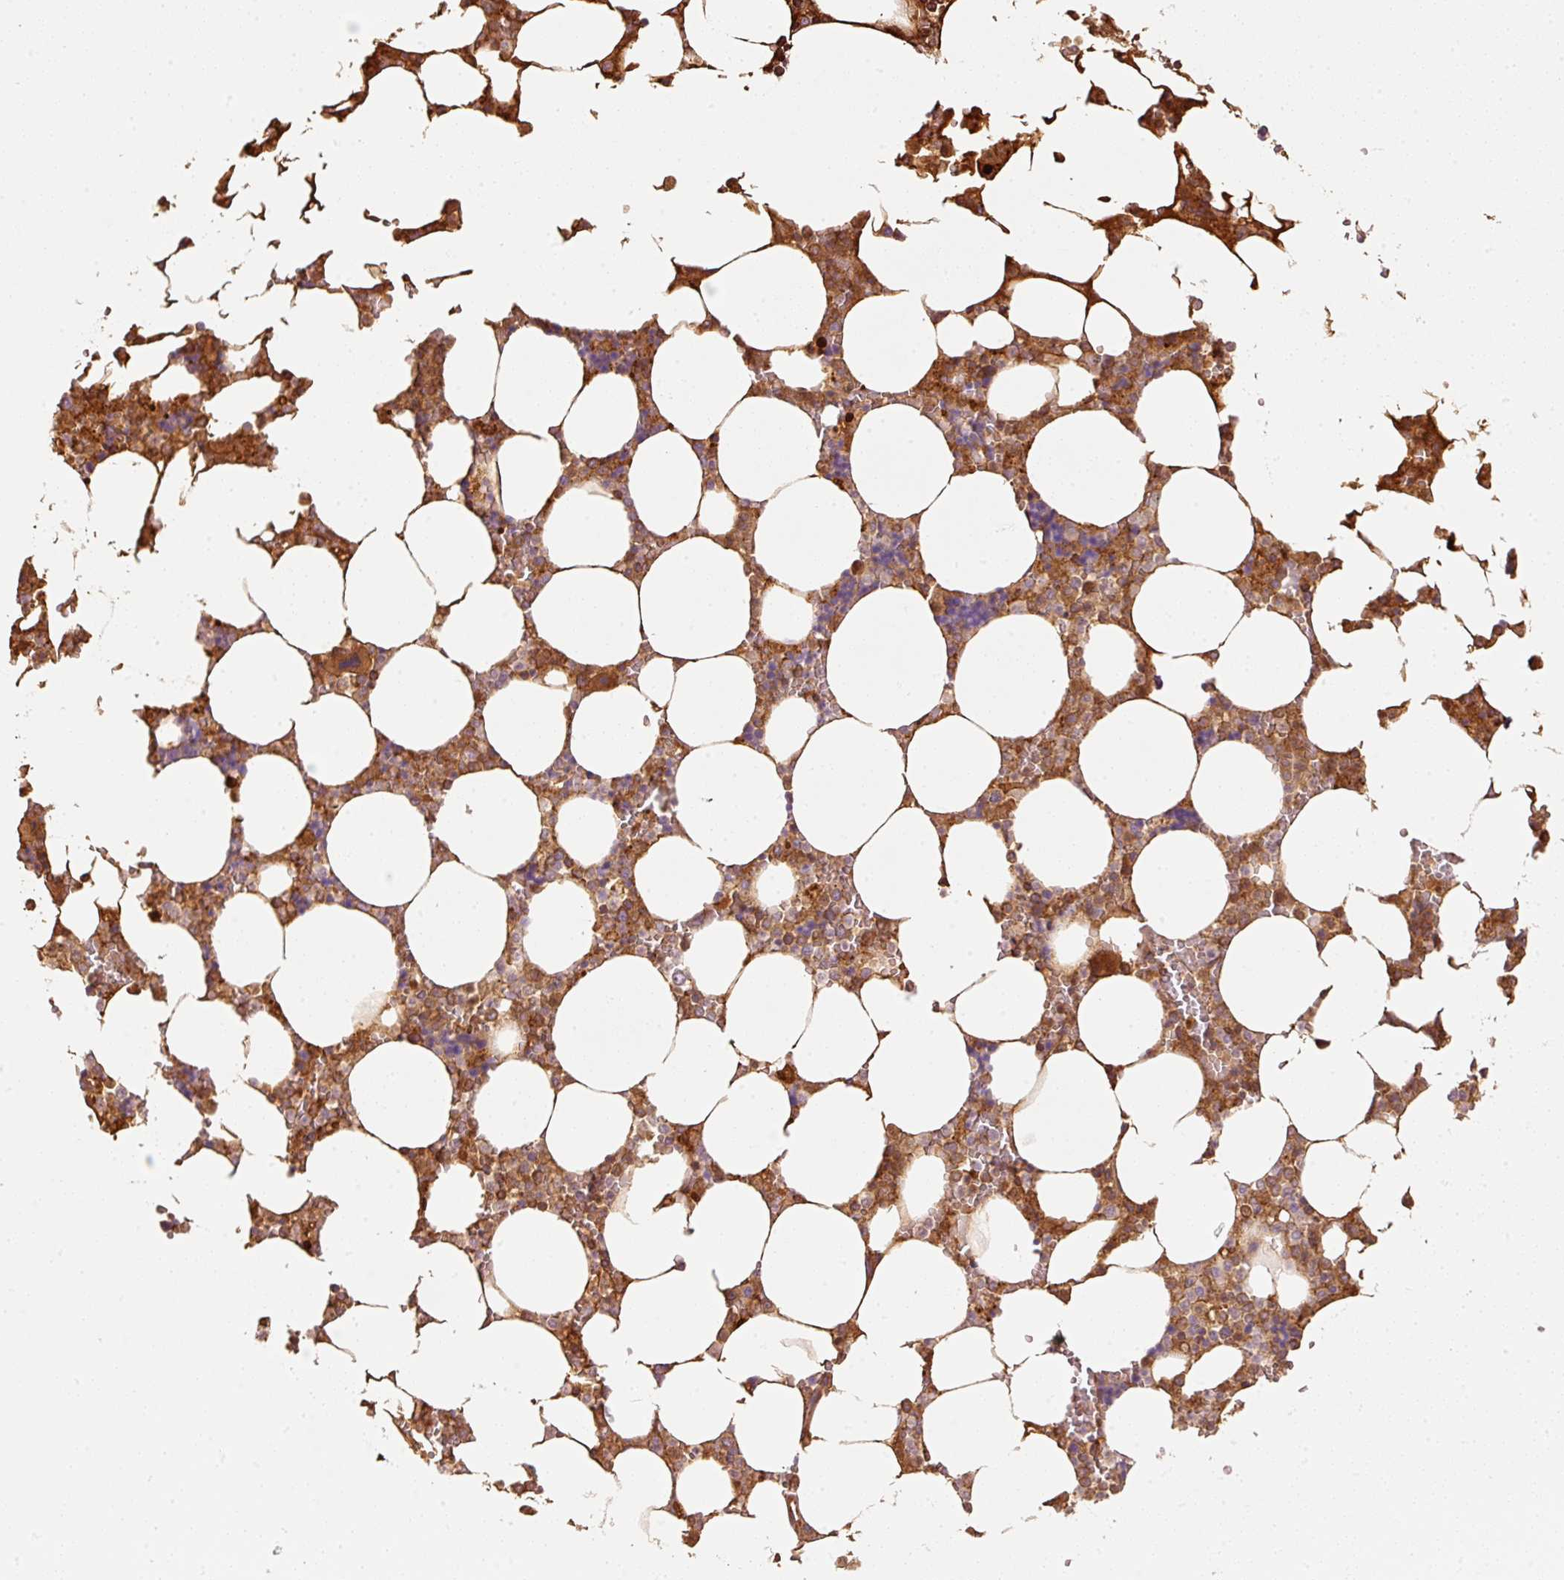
{"staining": {"intensity": "moderate", "quantity": "25%-75%", "location": "cytoplasmic/membranous"}, "tissue": "bone marrow", "cell_type": "Hematopoietic cells", "image_type": "normal", "snomed": [{"axis": "morphology", "description": "Normal tissue, NOS"}, {"axis": "topography", "description": "Bone marrow"}], "caption": "Brown immunohistochemical staining in normal bone marrow displays moderate cytoplasmic/membranous expression in about 25%-75% of hematopoietic cells. Nuclei are stained in blue.", "gene": "SERPING1", "patient": {"sex": "male", "age": 64}}